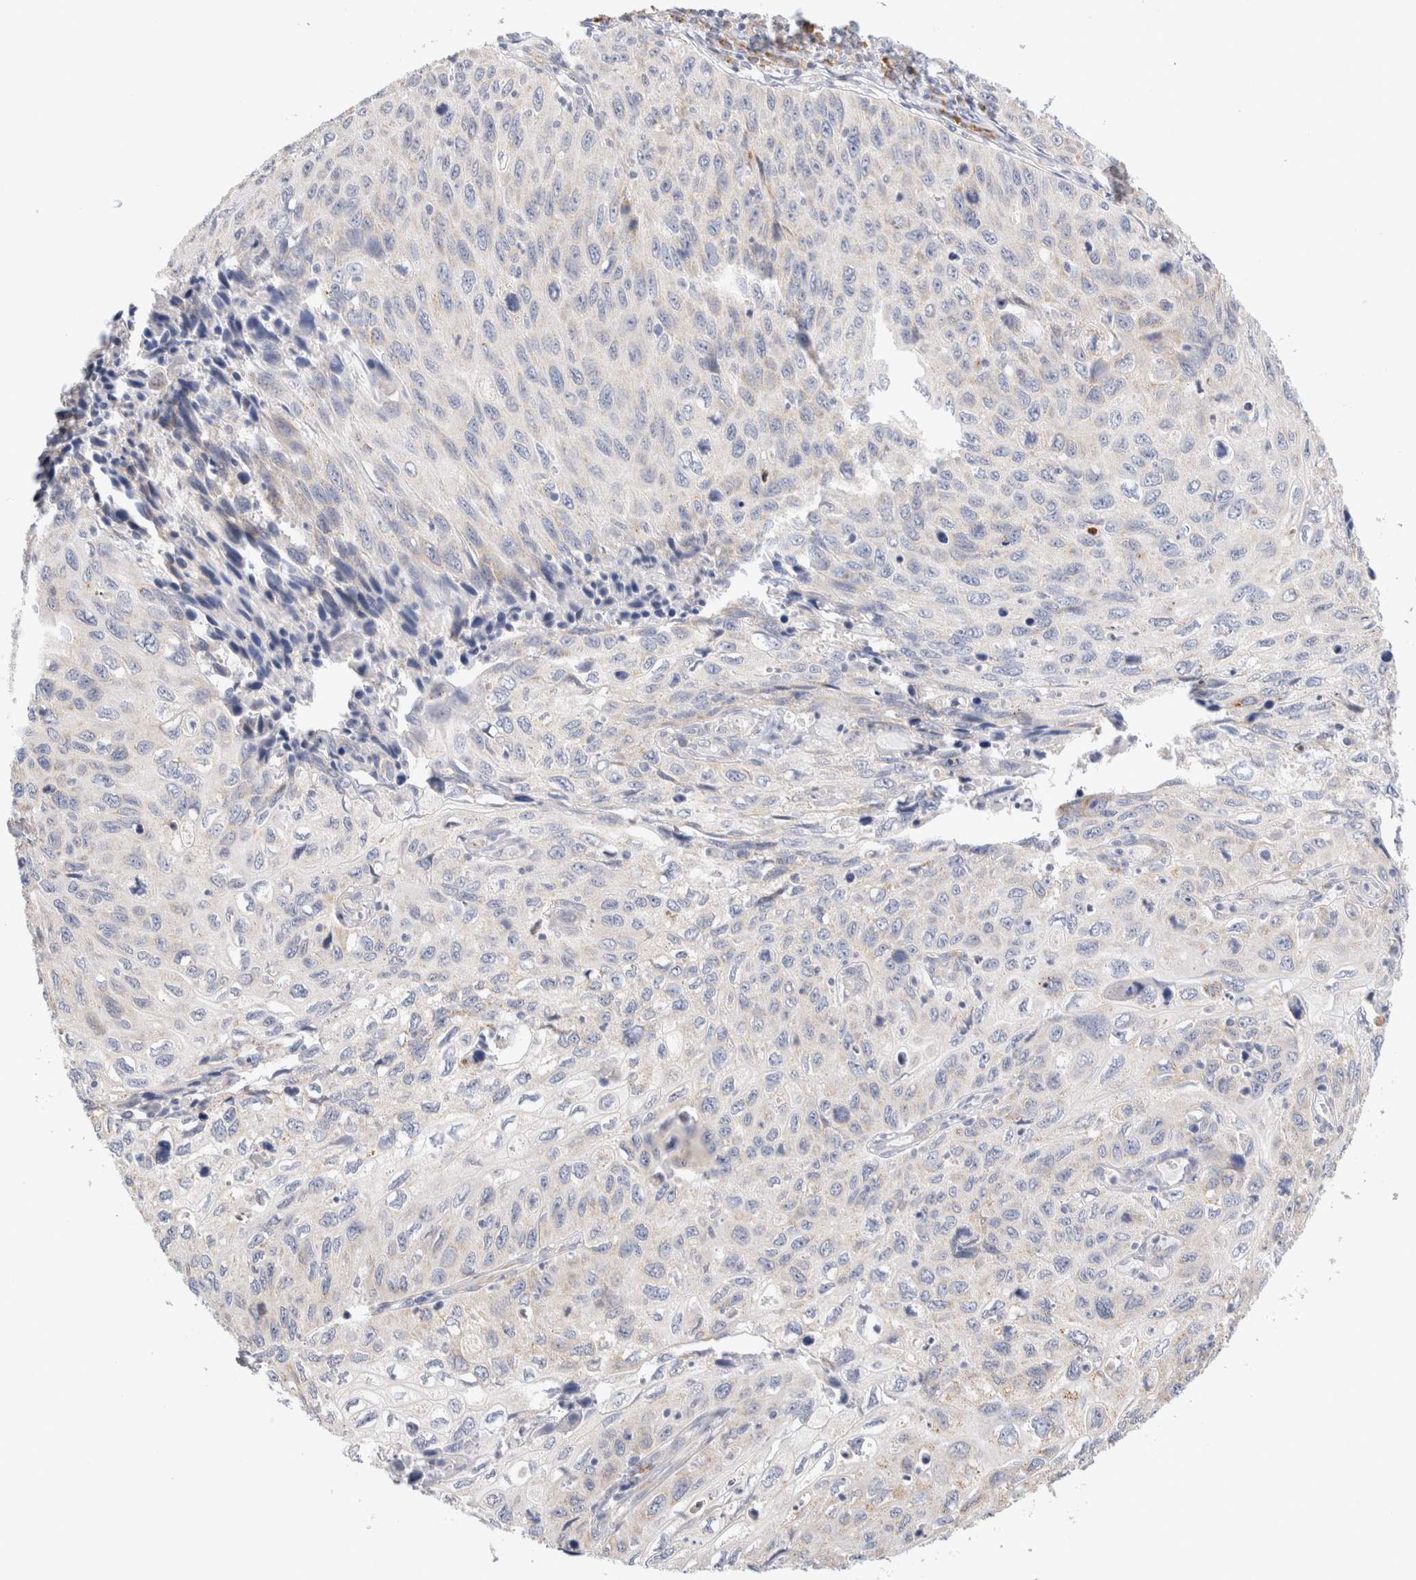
{"staining": {"intensity": "negative", "quantity": "none", "location": "none"}, "tissue": "cervical cancer", "cell_type": "Tumor cells", "image_type": "cancer", "snomed": [{"axis": "morphology", "description": "Squamous cell carcinoma, NOS"}, {"axis": "topography", "description": "Cervix"}], "caption": "This is an immunohistochemistry (IHC) photomicrograph of human squamous cell carcinoma (cervical). There is no expression in tumor cells.", "gene": "GADD45G", "patient": {"sex": "female", "age": 53}}